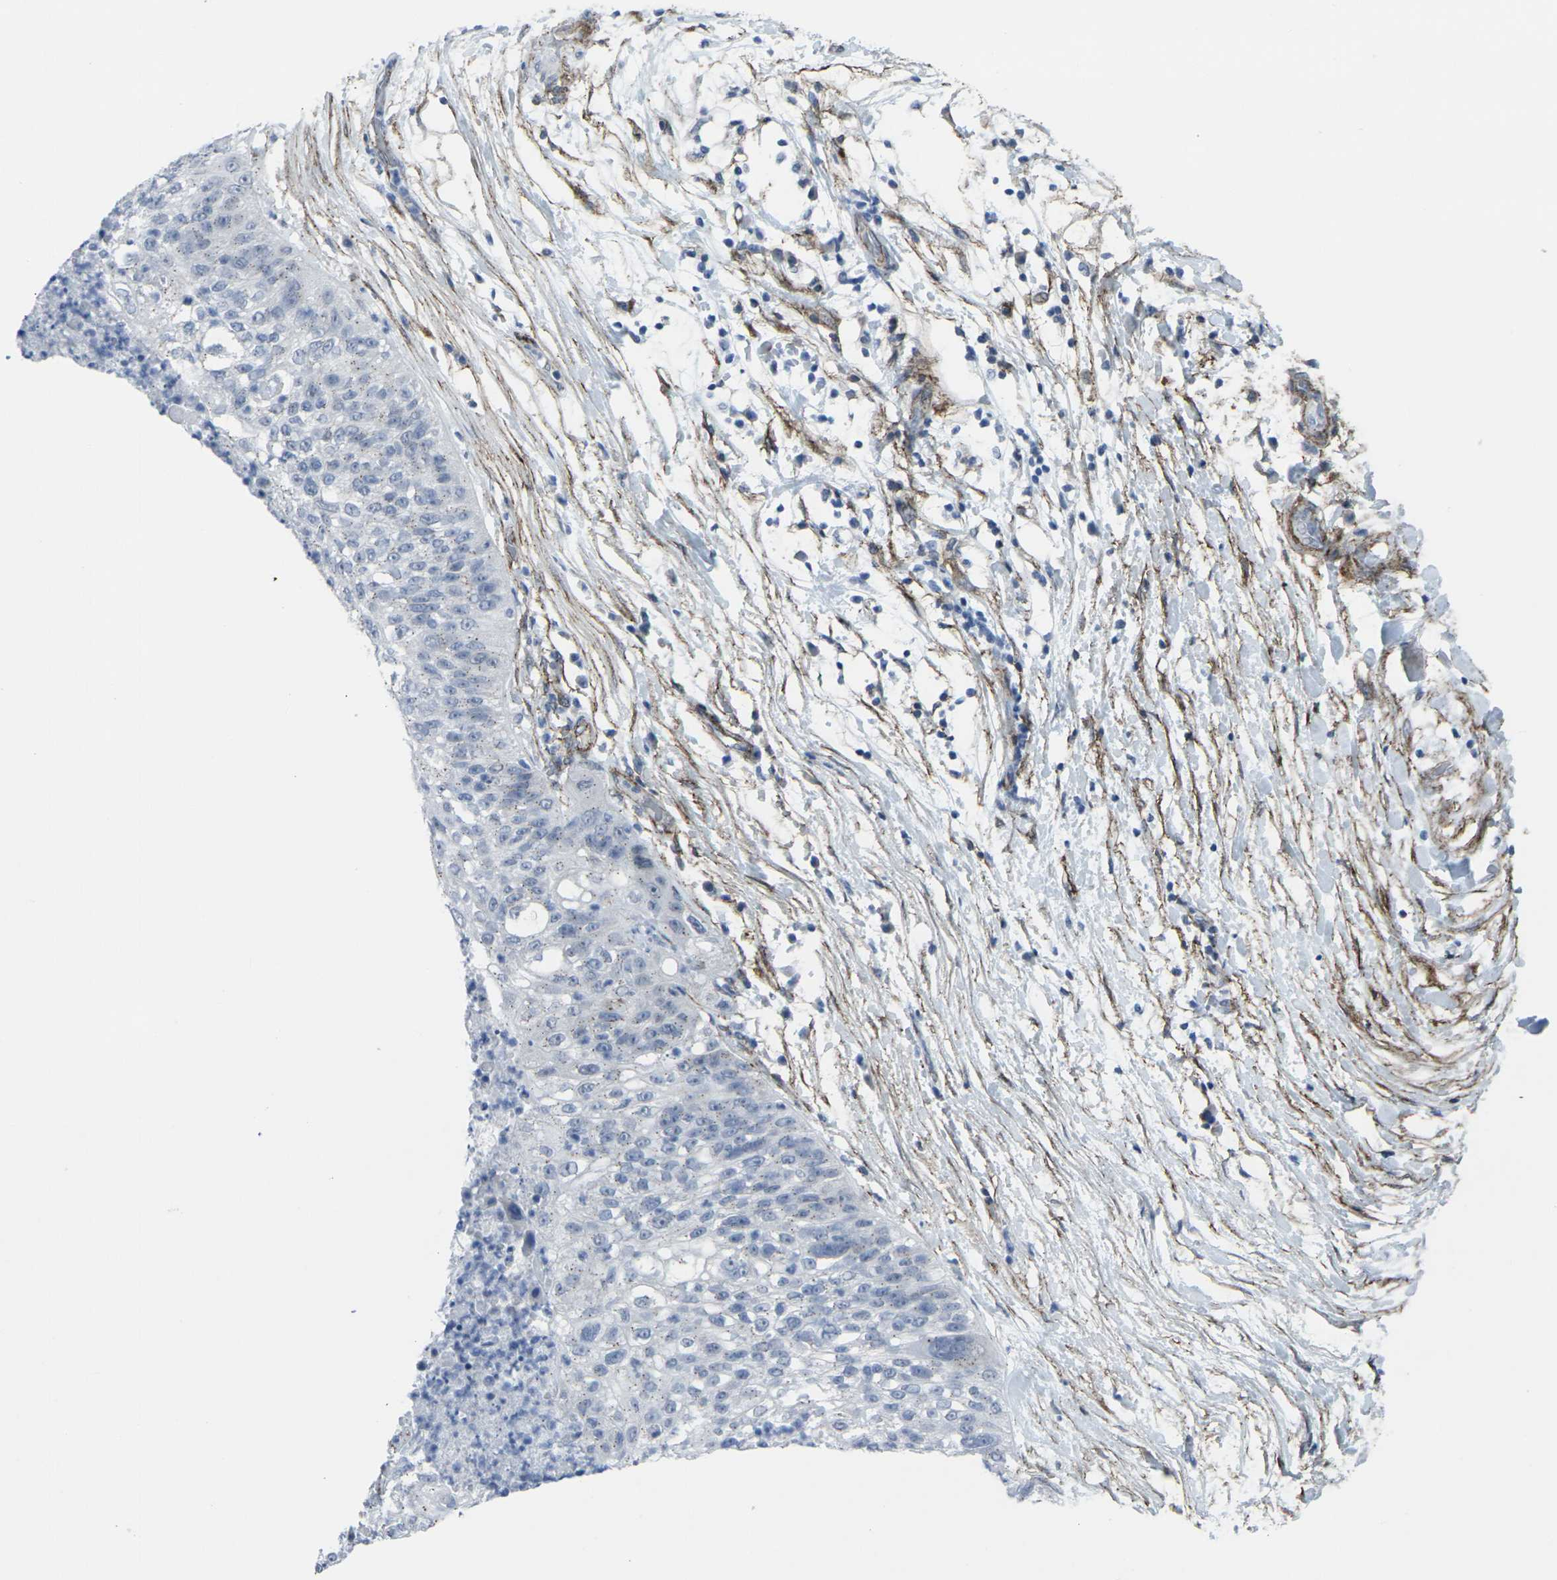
{"staining": {"intensity": "negative", "quantity": "none", "location": "none"}, "tissue": "lung cancer", "cell_type": "Tumor cells", "image_type": "cancer", "snomed": [{"axis": "morphology", "description": "Inflammation, NOS"}, {"axis": "morphology", "description": "Squamous cell carcinoma, NOS"}, {"axis": "topography", "description": "Lymph node"}, {"axis": "topography", "description": "Soft tissue"}, {"axis": "topography", "description": "Lung"}], "caption": "Tumor cells show no significant protein staining in lung cancer. (DAB IHC, high magnification).", "gene": "CDH11", "patient": {"sex": "male", "age": 66}}